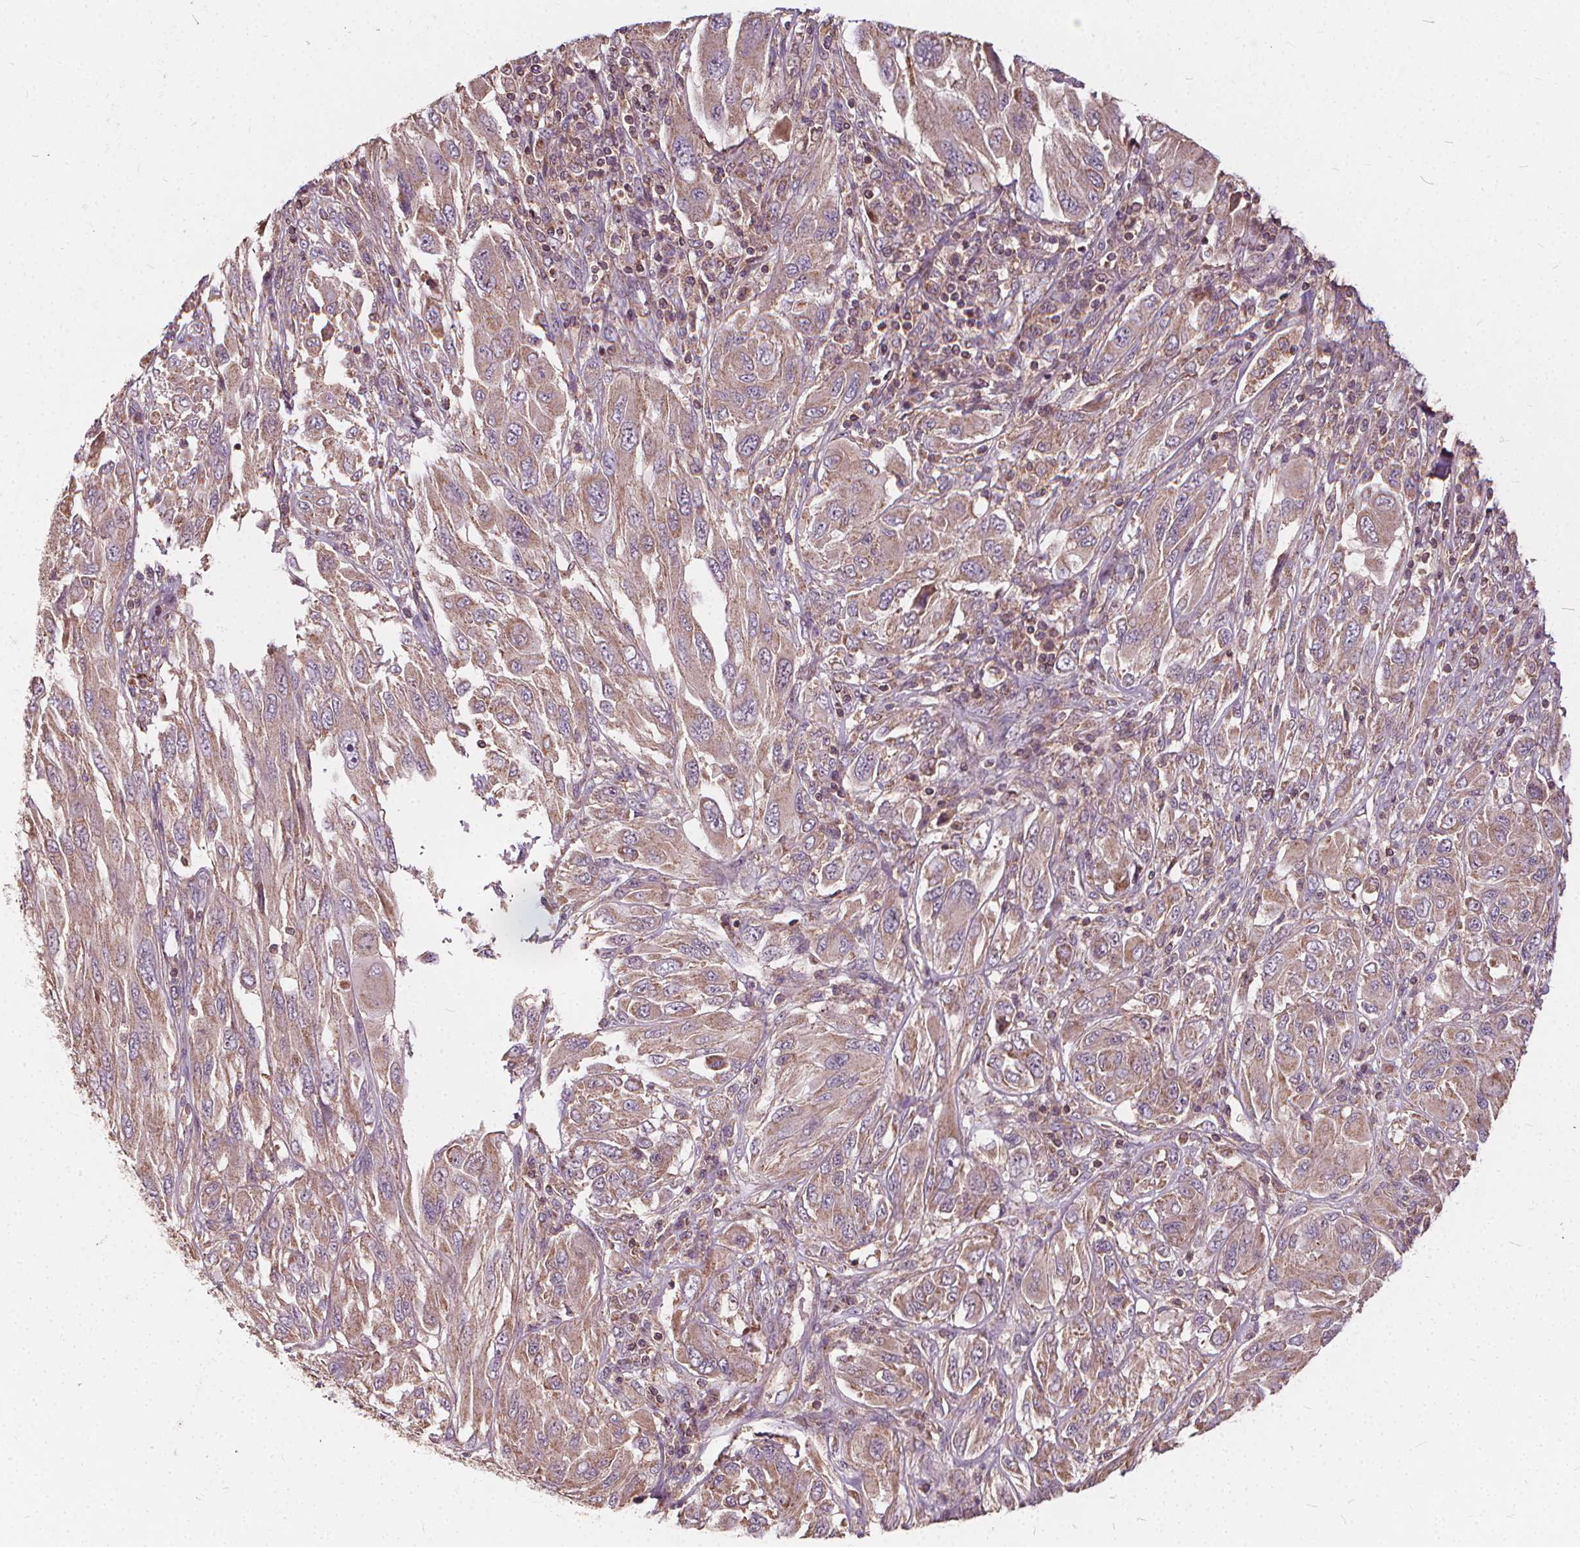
{"staining": {"intensity": "weak", "quantity": ">75%", "location": "cytoplasmic/membranous"}, "tissue": "melanoma", "cell_type": "Tumor cells", "image_type": "cancer", "snomed": [{"axis": "morphology", "description": "Malignant melanoma, NOS"}, {"axis": "topography", "description": "Skin"}], "caption": "Protein expression analysis of malignant melanoma exhibits weak cytoplasmic/membranous positivity in about >75% of tumor cells. (brown staining indicates protein expression, while blue staining denotes nuclei).", "gene": "ORAI2", "patient": {"sex": "female", "age": 91}}